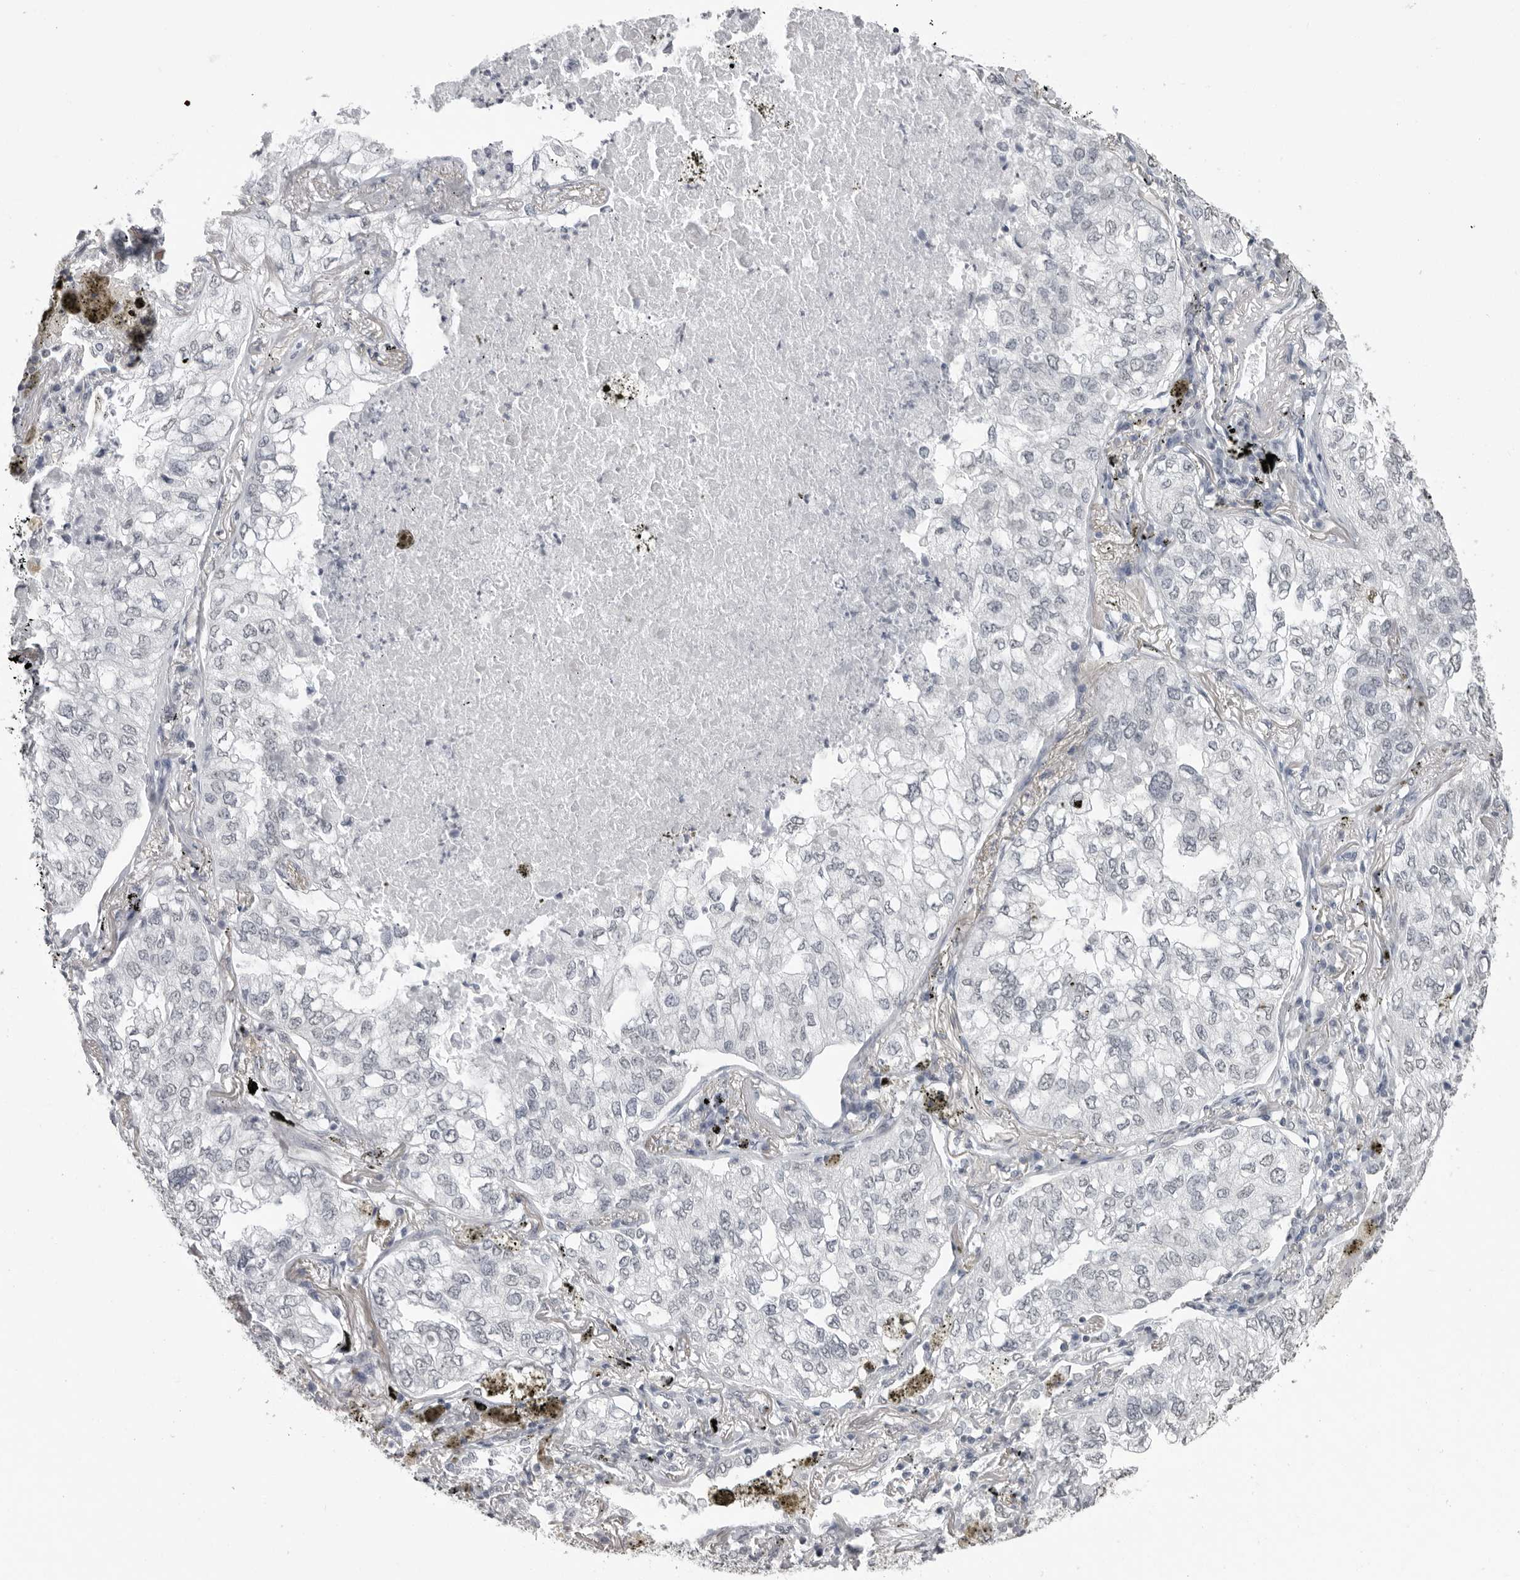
{"staining": {"intensity": "negative", "quantity": "none", "location": "none"}, "tissue": "lung cancer", "cell_type": "Tumor cells", "image_type": "cancer", "snomed": [{"axis": "morphology", "description": "Adenocarcinoma, NOS"}, {"axis": "topography", "description": "Lung"}], "caption": "Tumor cells are negative for brown protein staining in adenocarcinoma (lung). (DAB (3,3'-diaminobenzidine) IHC, high magnification).", "gene": "HEPACAM", "patient": {"sex": "male", "age": 65}}